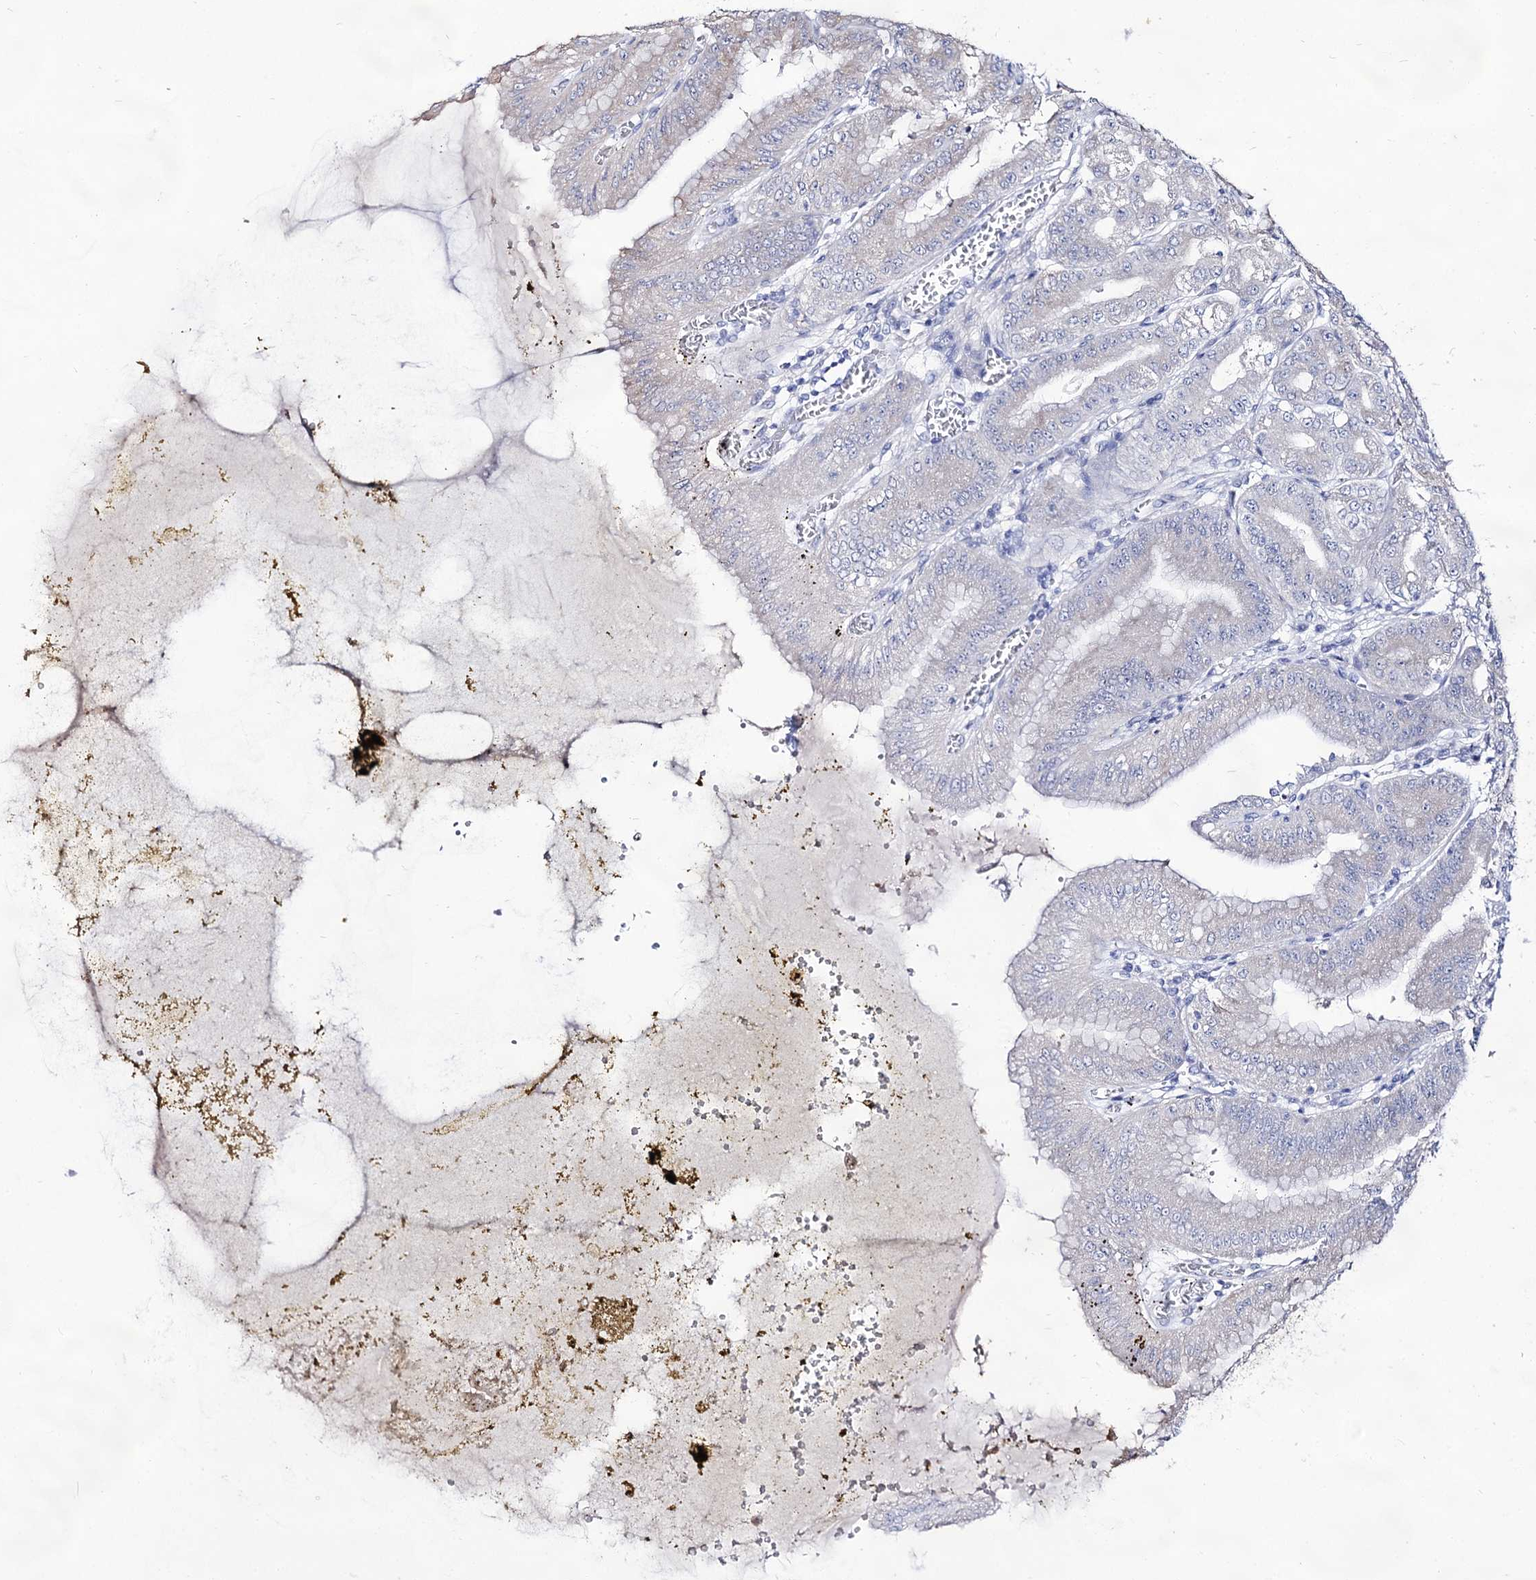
{"staining": {"intensity": "moderate", "quantity": "25%-75%", "location": "cytoplasmic/membranous"}, "tissue": "stomach", "cell_type": "Glandular cells", "image_type": "normal", "snomed": [{"axis": "morphology", "description": "Normal tissue, NOS"}, {"axis": "topography", "description": "Stomach, upper"}, {"axis": "topography", "description": "Stomach, lower"}], "caption": "Brown immunohistochemical staining in unremarkable human stomach displays moderate cytoplasmic/membranous positivity in approximately 25%-75% of glandular cells. Nuclei are stained in blue.", "gene": "ARFIP2", "patient": {"sex": "male", "age": 71}}